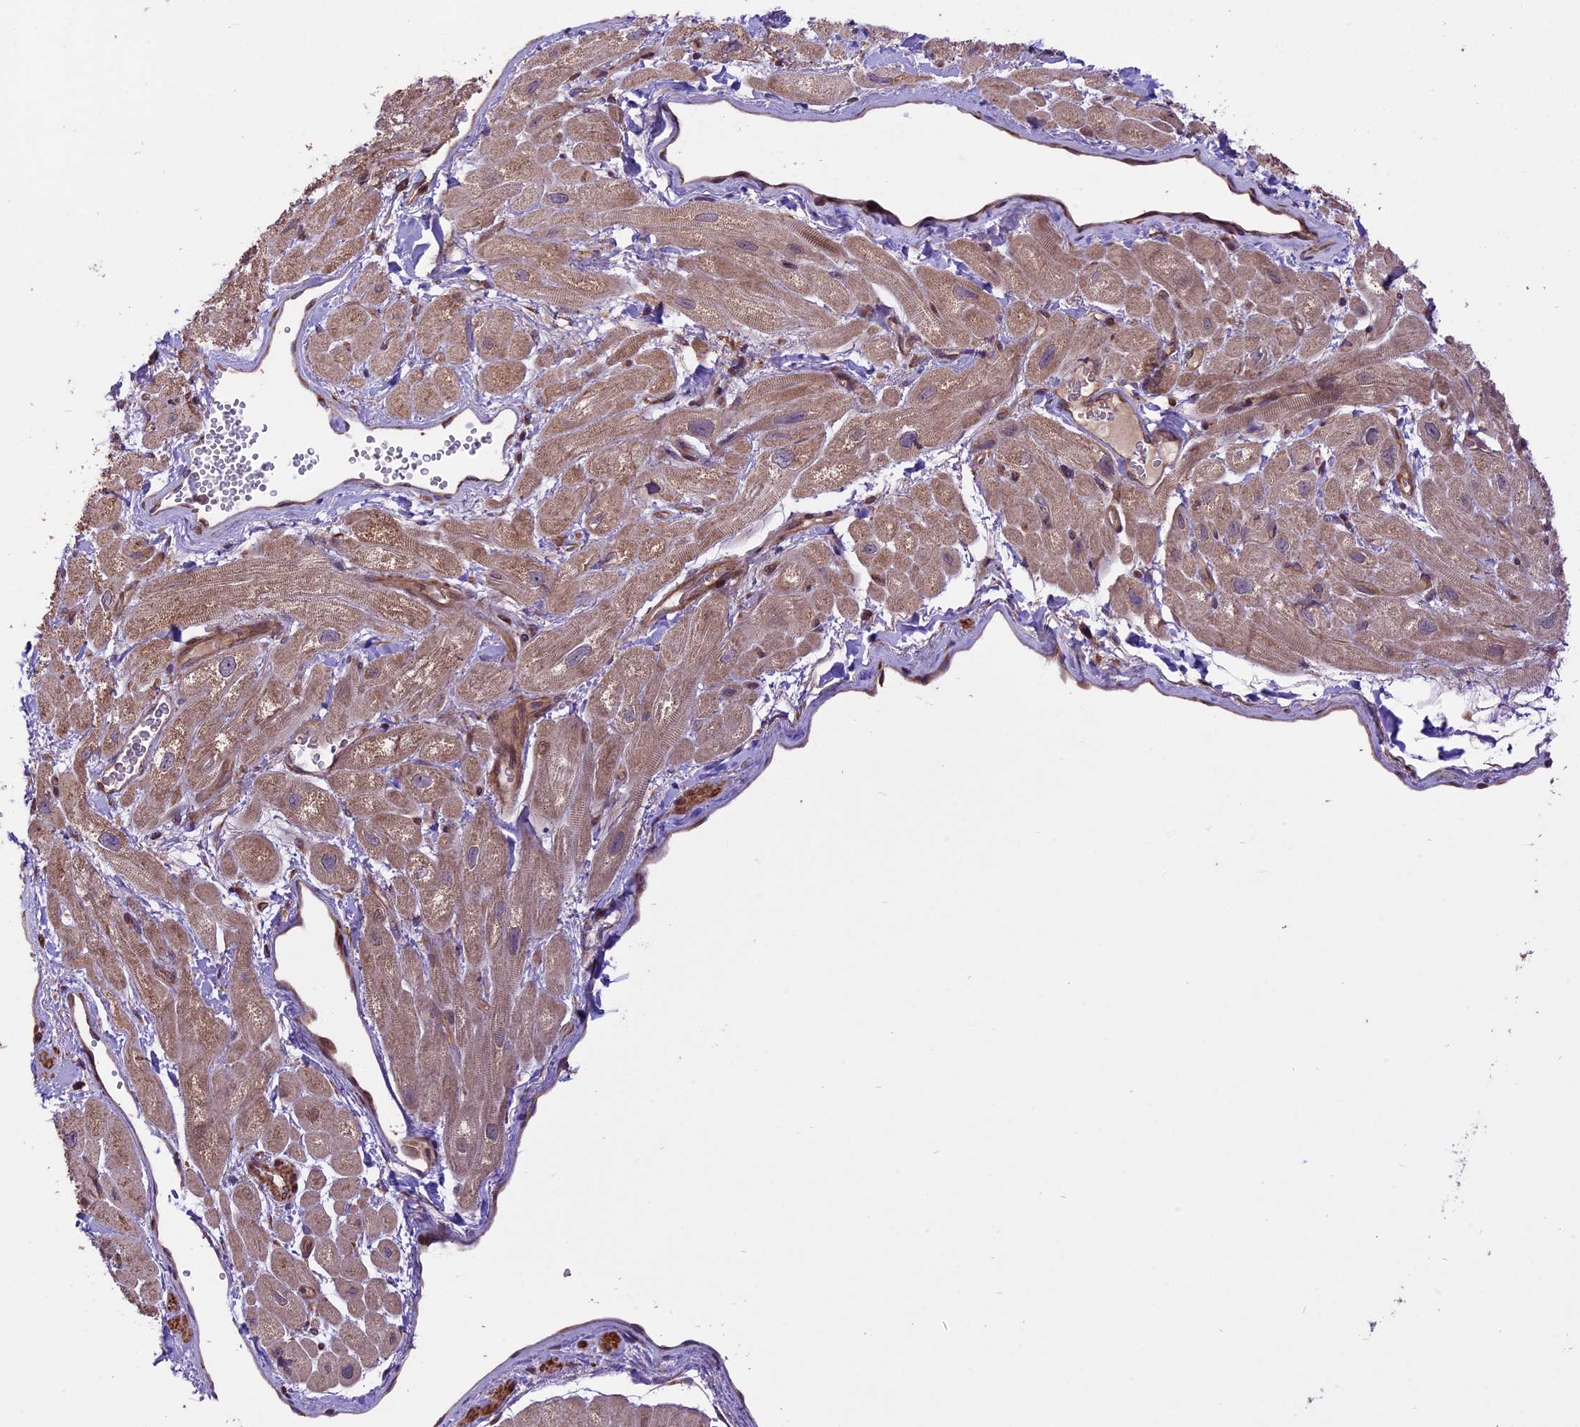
{"staining": {"intensity": "weak", "quantity": ">75%", "location": "cytoplasmic/membranous"}, "tissue": "heart muscle", "cell_type": "Cardiomyocytes", "image_type": "normal", "snomed": [{"axis": "morphology", "description": "Normal tissue, NOS"}, {"axis": "topography", "description": "Heart"}], "caption": "High-power microscopy captured an immunohistochemistry micrograph of unremarkable heart muscle, revealing weak cytoplasmic/membranous positivity in approximately >75% of cardiomyocytes. The staining is performed using DAB (3,3'-diaminobenzidine) brown chromogen to label protein expression. The nuclei are counter-stained blue using hematoxylin.", "gene": "HDAC5", "patient": {"sex": "male", "age": 65}}